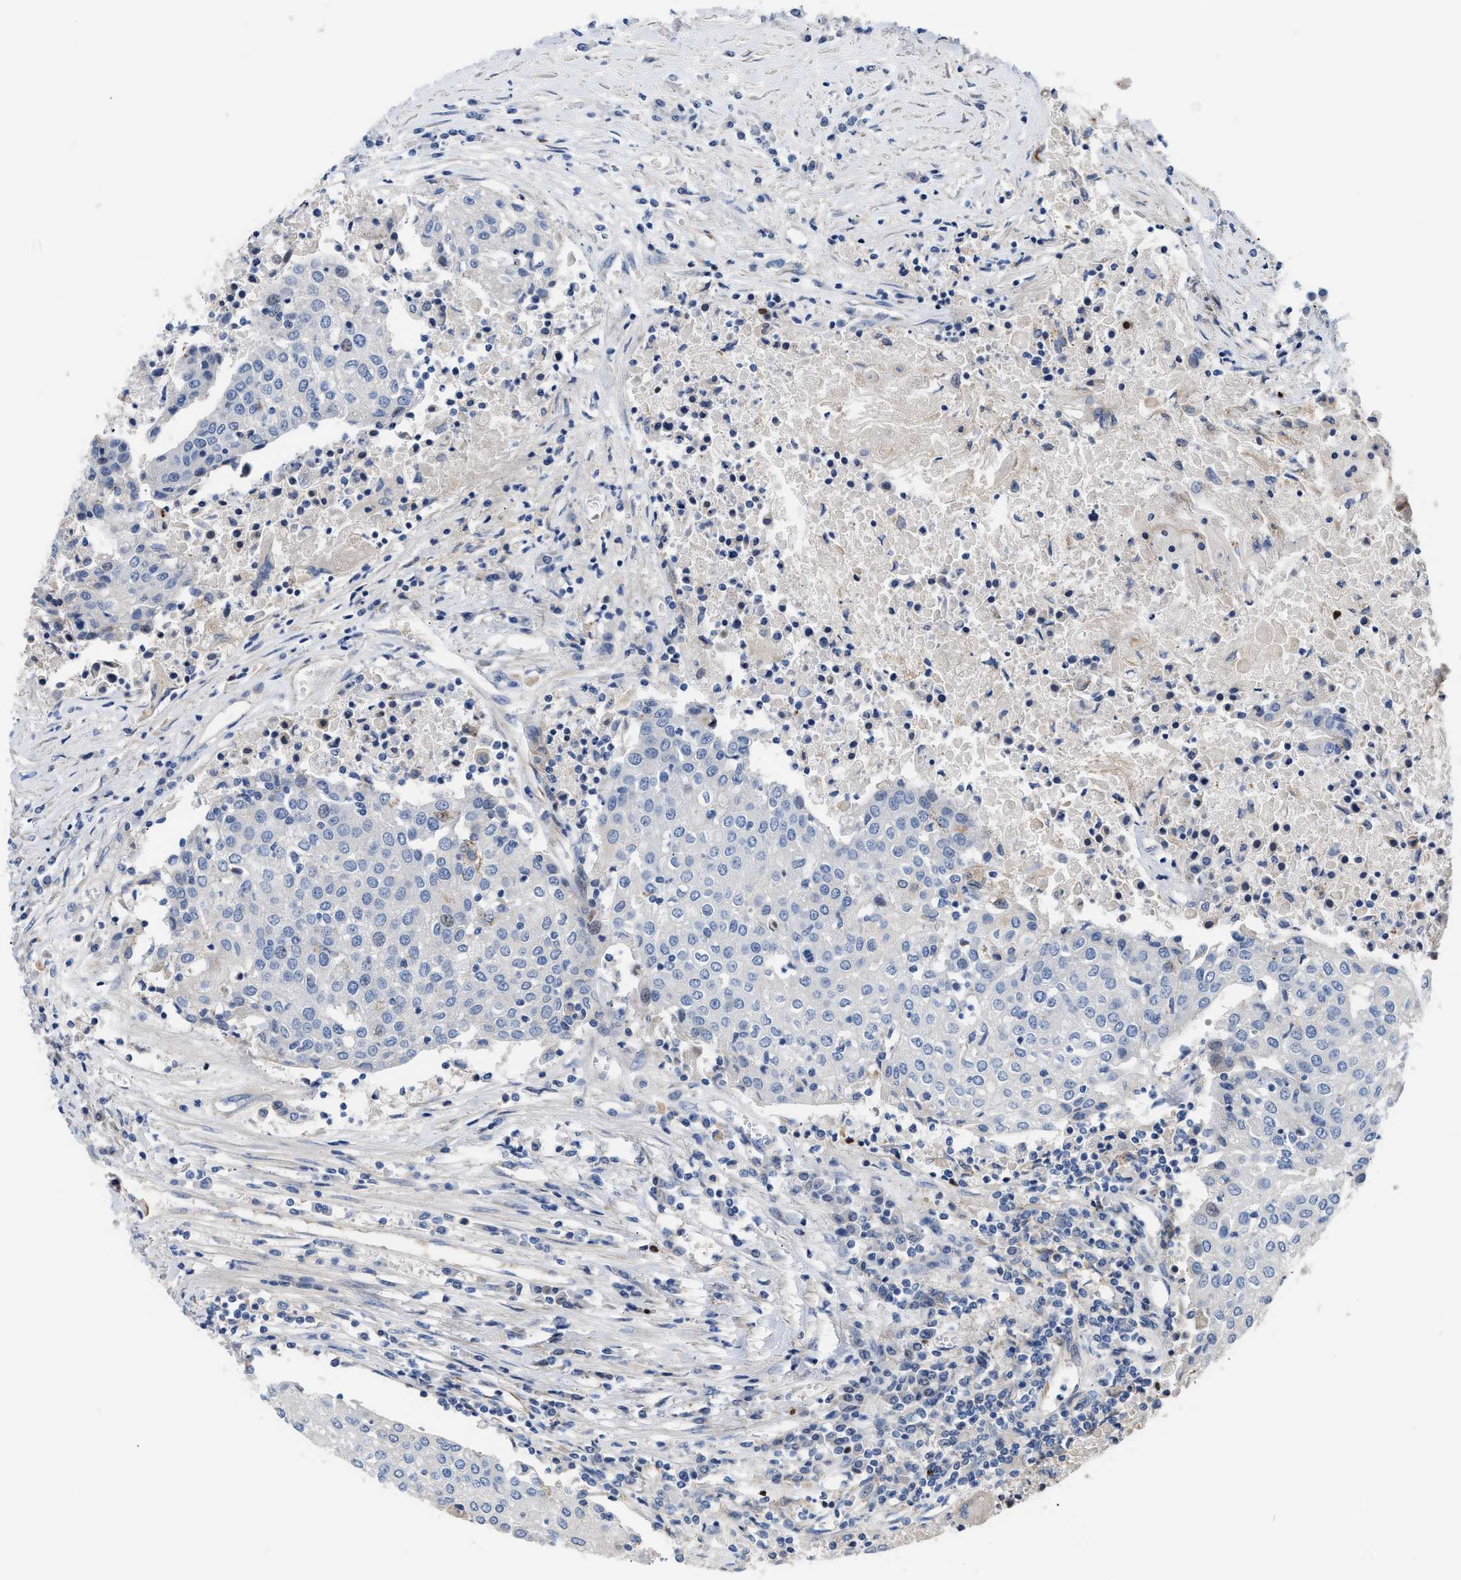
{"staining": {"intensity": "negative", "quantity": "none", "location": "none"}, "tissue": "urothelial cancer", "cell_type": "Tumor cells", "image_type": "cancer", "snomed": [{"axis": "morphology", "description": "Urothelial carcinoma, High grade"}, {"axis": "topography", "description": "Urinary bladder"}], "caption": "This photomicrograph is of urothelial cancer stained with immunohistochemistry (IHC) to label a protein in brown with the nuclei are counter-stained blue. There is no staining in tumor cells.", "gene": "TFPI", "patient": {"sex": "female", "age": 85}}